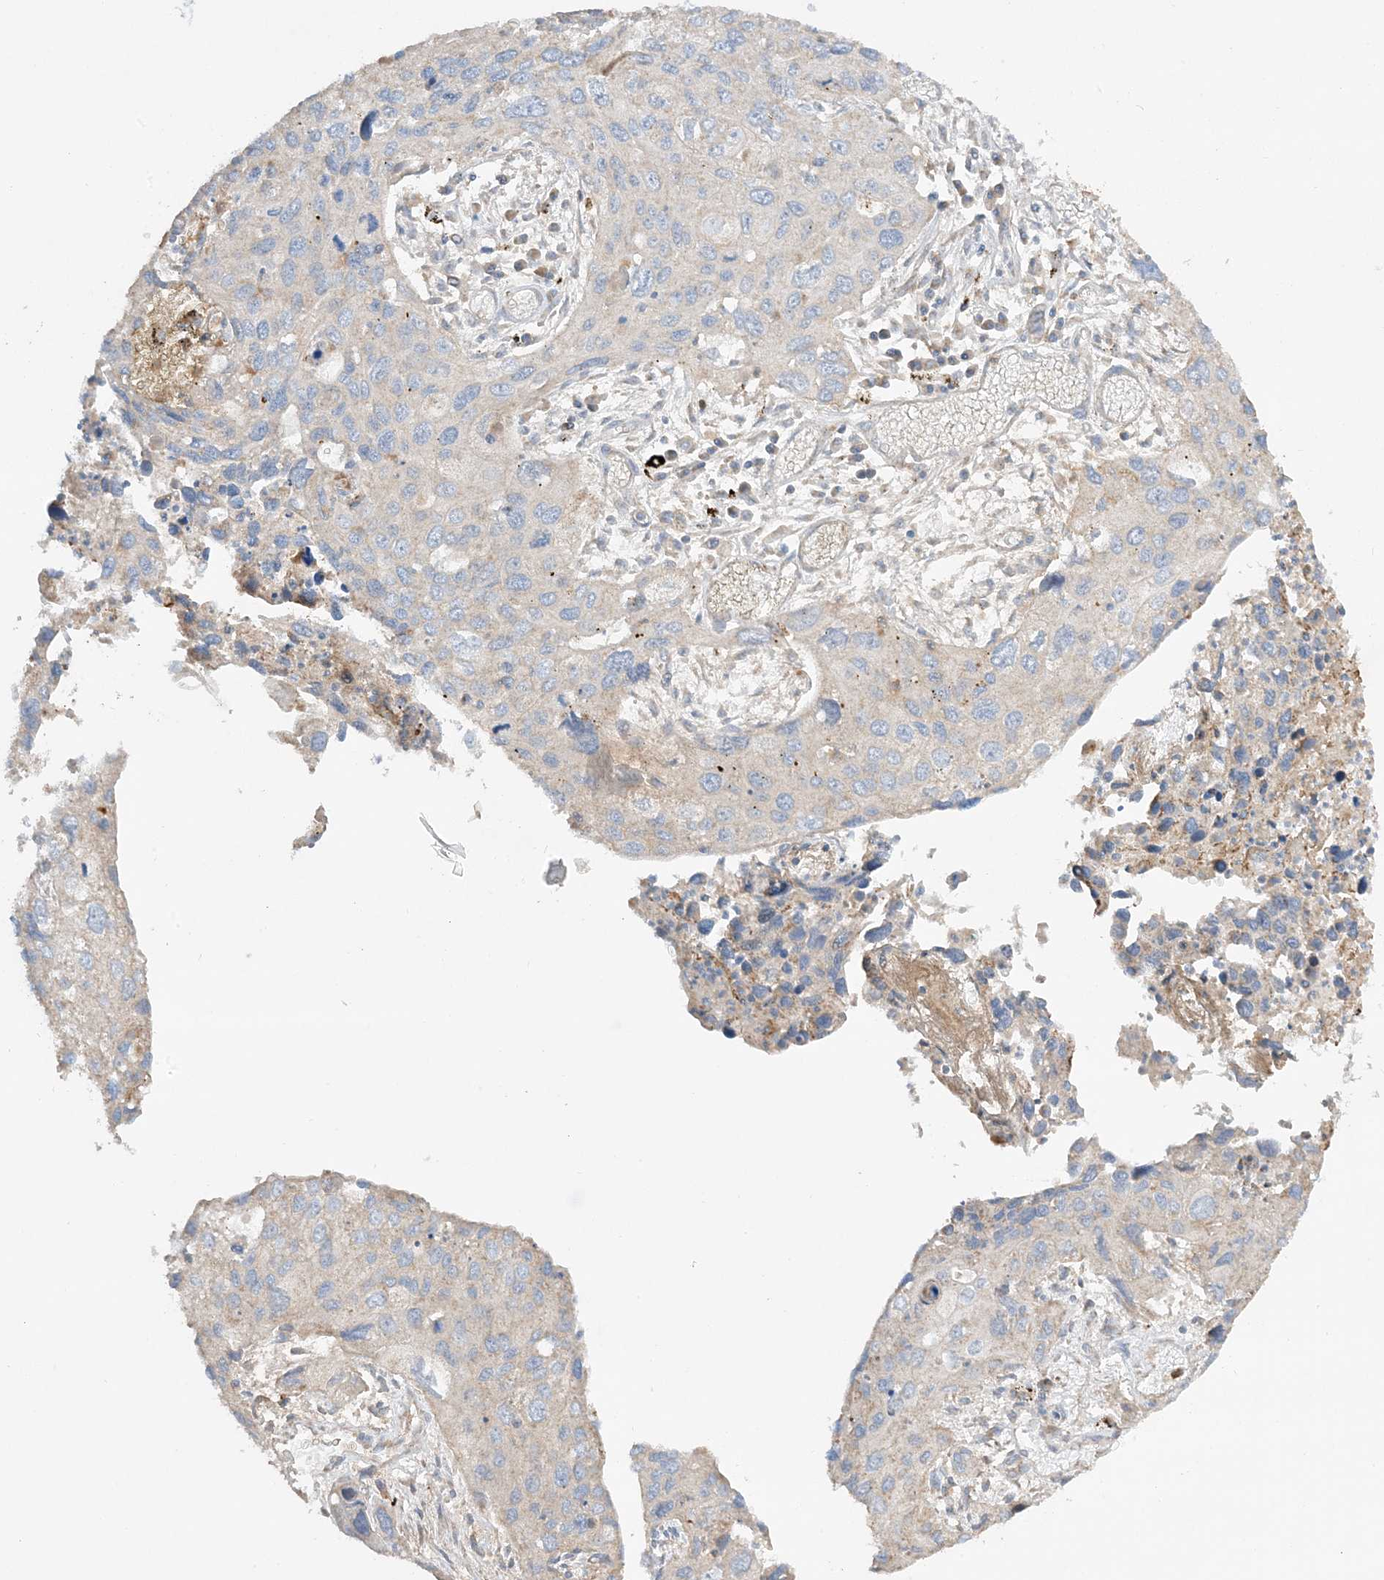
{"staining": {"intensity": "moderate", "quantity": "25%-75%", "location": "cytoplasmic/membranous"}, "tissue": "cervical cancer", "cell_type": "Tumor cells", "image_type": "cancer", "snomed": [{"axis": "morphology", "description": "Squamous cell carcinoma, NOS"}, {"axis": "topography", "description": "Cervix"}], "caption": "This photomicrograph shows immunohistochemistry (IHC) staining of human cervical cancer (squamous cell carcinoma), with medium moderate cytoplasmic/membranous expression in approximately 25%-75% of tumor cells.", "gene": "NDUFAF3", "patient": {"sex": "female", "age": 55}}